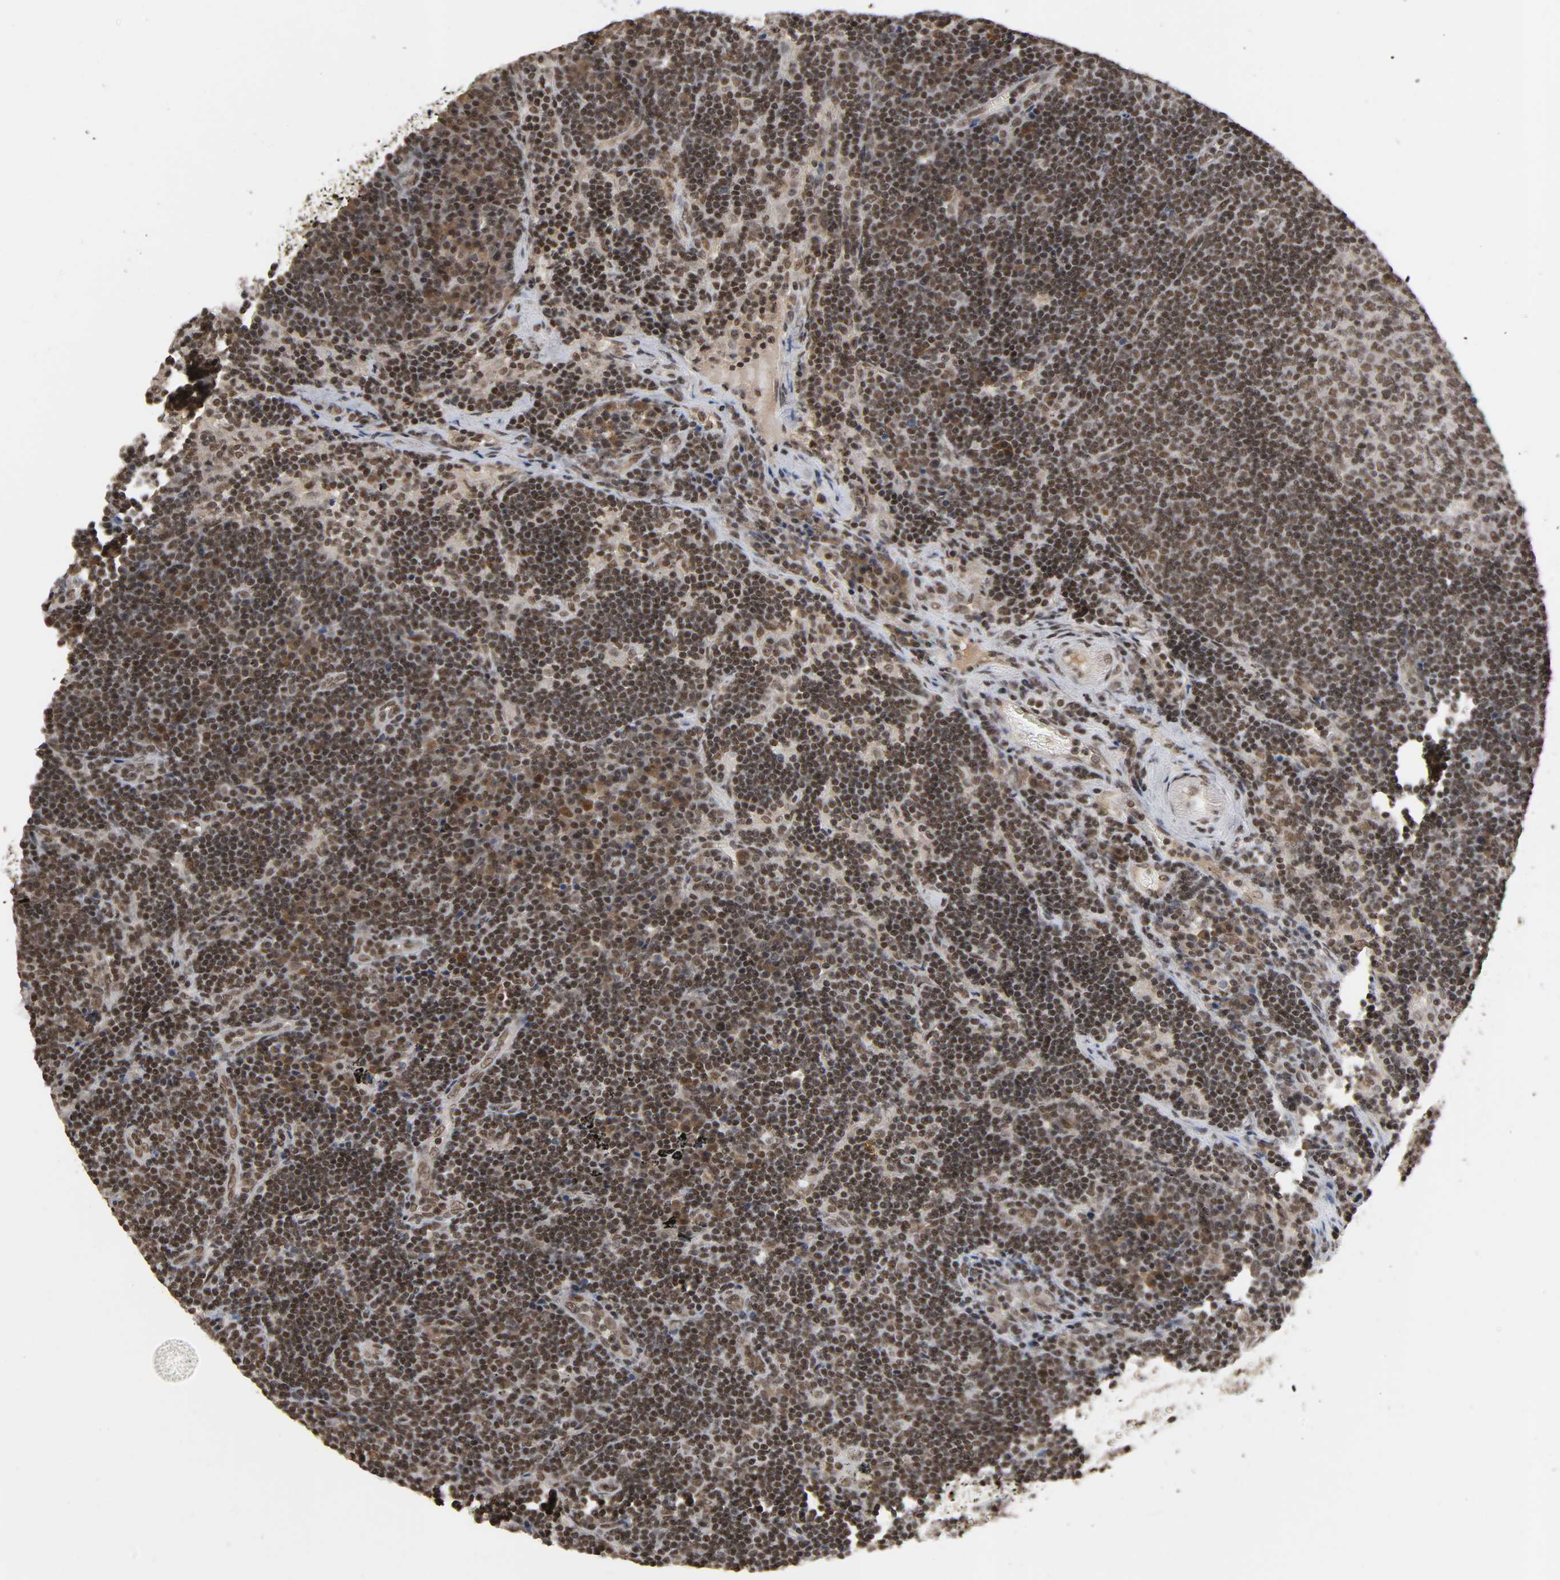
{"staining": {"intensity": "moderate", "quantity": ">75%", "location": "cytoplasmic/membranous,nuclear"}, "tissue": "lymph node", "cell_type": "Germinal center cells", "image_type": "normal", "snomed": [{"axis": "morphology", "description": "Normal tissue, NOS"}, {"axis": "morphology", "description": "Squamous cell carcinoma, metastatic, NOS"}, {"axis": "topography", "description": "Lymph node"}], "caption": "Lymph node stained with immunohistochemistry (IHC) reveals moderate cytoplasmic/membranous,nuclear positivity in about >75% of germinal center cells. The protein is stained brown, and the nuclei are stained in blue (DAB (3,3'-diaminobenzidine) IHC with brightfield microscopy, high magnification).", "gene": "ZNF384", "patient": {"sex": "female", "age": 53}}